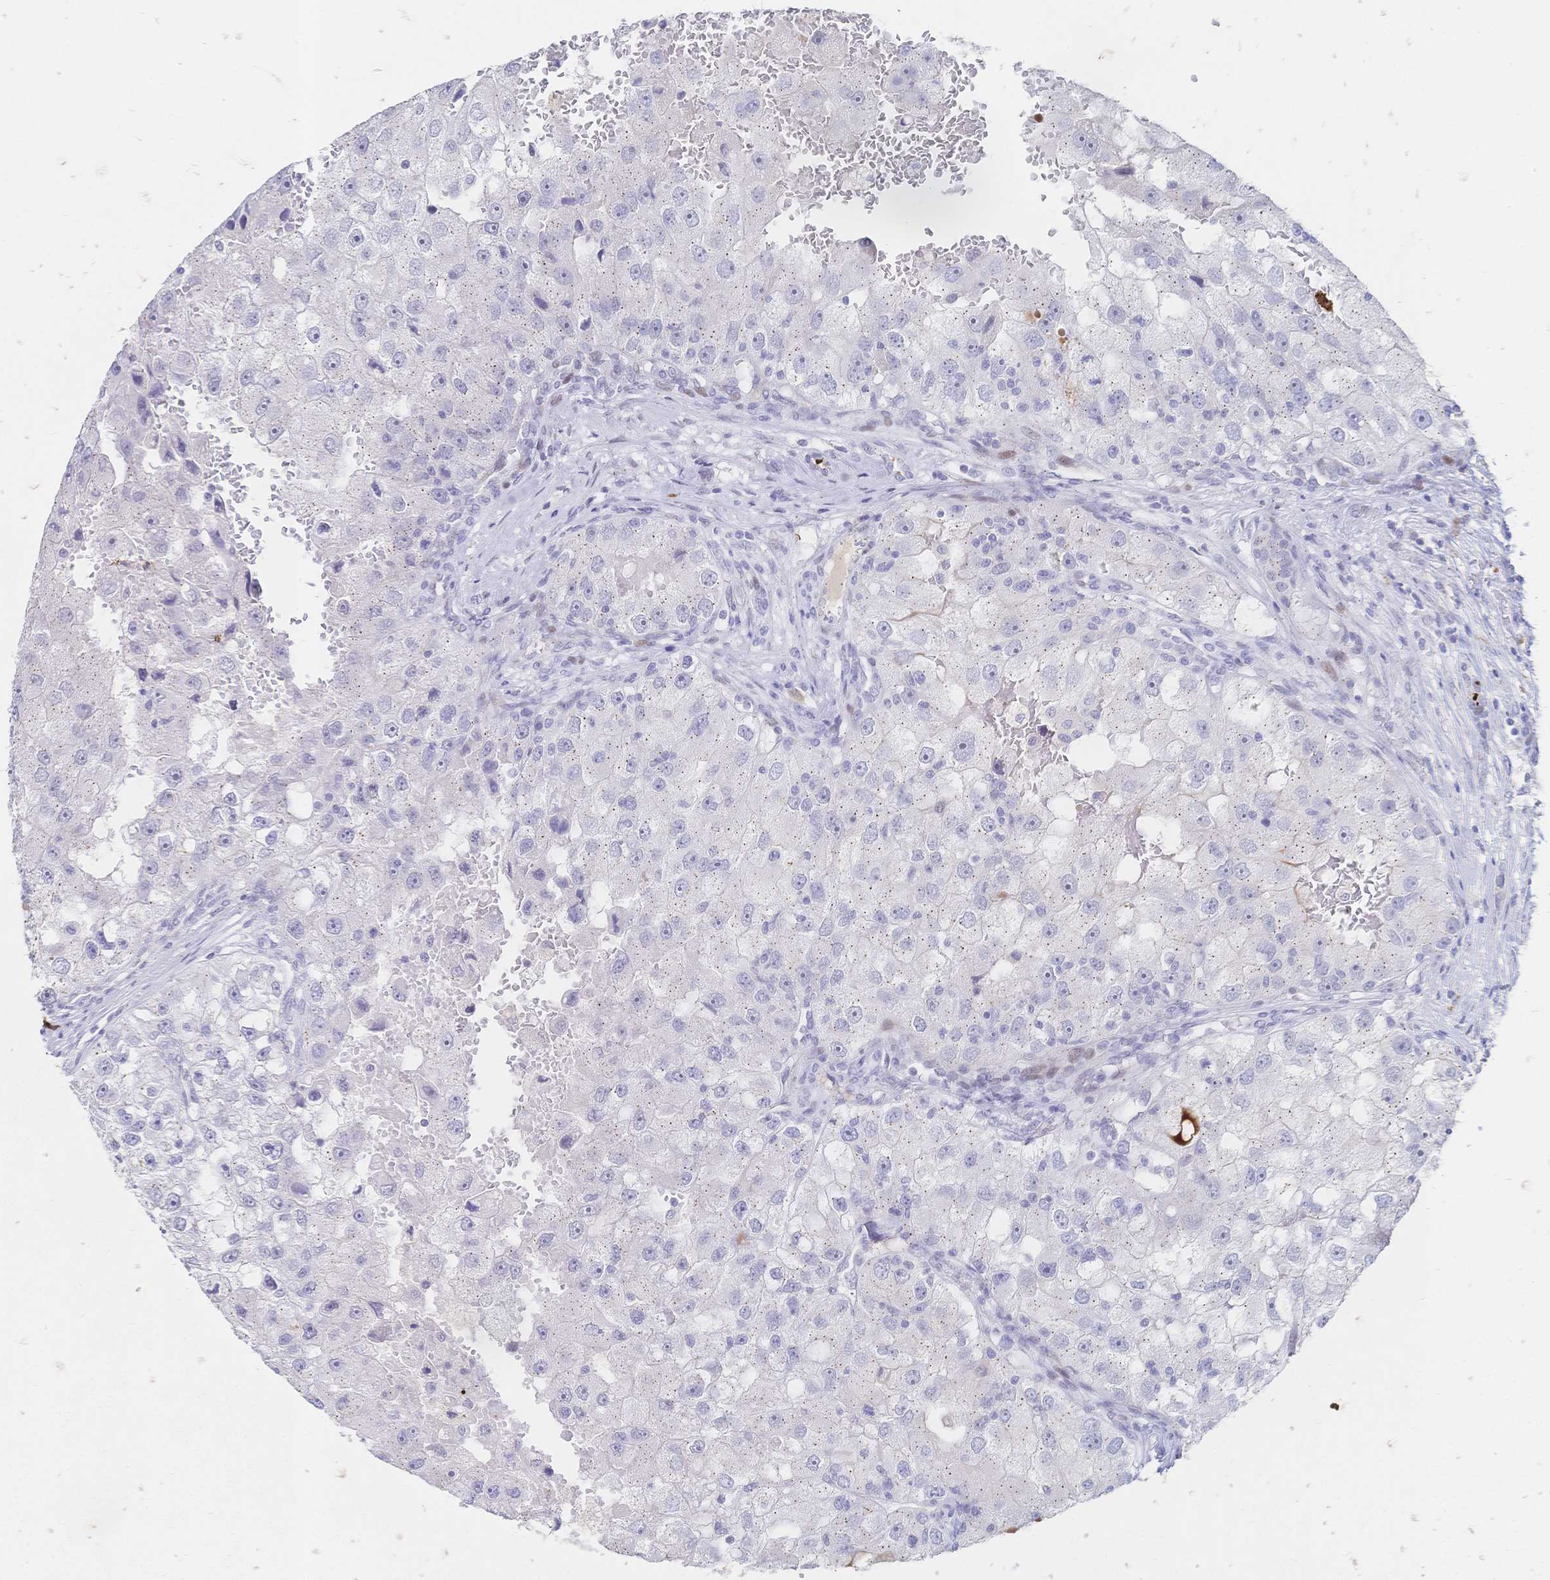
{"staining": {"intensity": "negative", "quantity": "none", "location": "none"}, "tissue": "renal cancer", "cell_type": "Tumor cells", "image_type": "cancer", "snomed": [{"axis": "morphology", "description": "Adenocarcinoma, NOS"}, {"axis": "topography", "description": "Kidney"}], "caption": "Immunohistochemistry photomicrograph of neoplastic tissue: human adenocarcinoma (renal) stained with DAB exhibits no significant protein expression in tumor cells.", "gene": "PSORS1C2", "patient": {"sex": "male", "age": 63}}